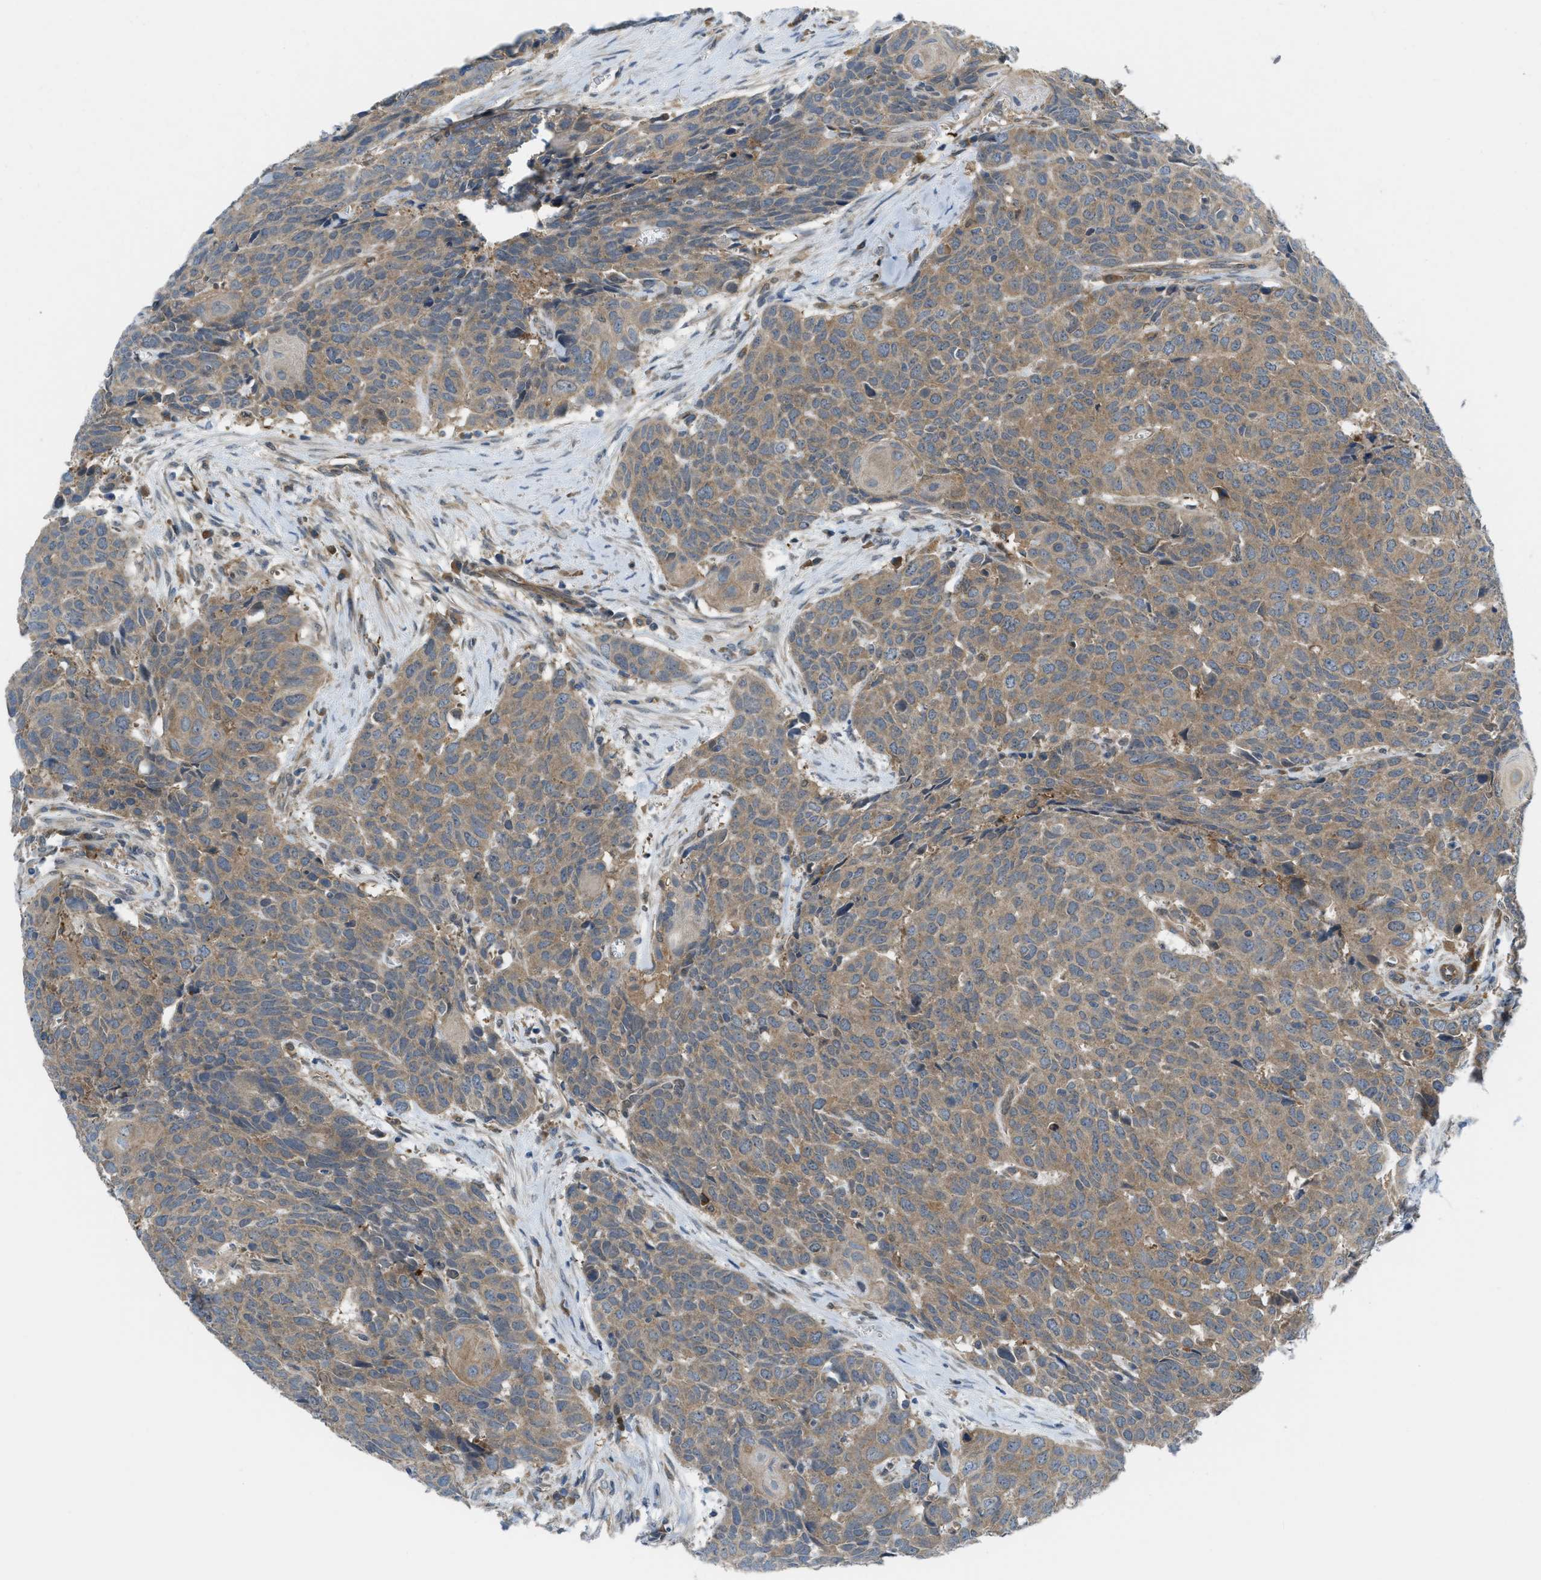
{"staining": {"intensity": "moderate", "quantity": ">75%", "location": "cytoplasmic/membranous"}, "tissue": "head and neck cancer", "cell_type": "Tumor cells", "image_type": "cancer", "snomed": [{"axis": "morphology", "description": "Squamous cell carcinoma, NOS"}, {"axis": "topography", "description": "Head-Neck"}], "caption": "The micrograph reveals staining of head and neck cancer, revealing moderate cytoplasmic/membranous protein positivity (brown color) within tumor cells. (IHC, brightfield microscopy, high magnification).", "gene": "BAZ2B", "patient": {"sex": "male", "age": 66}}